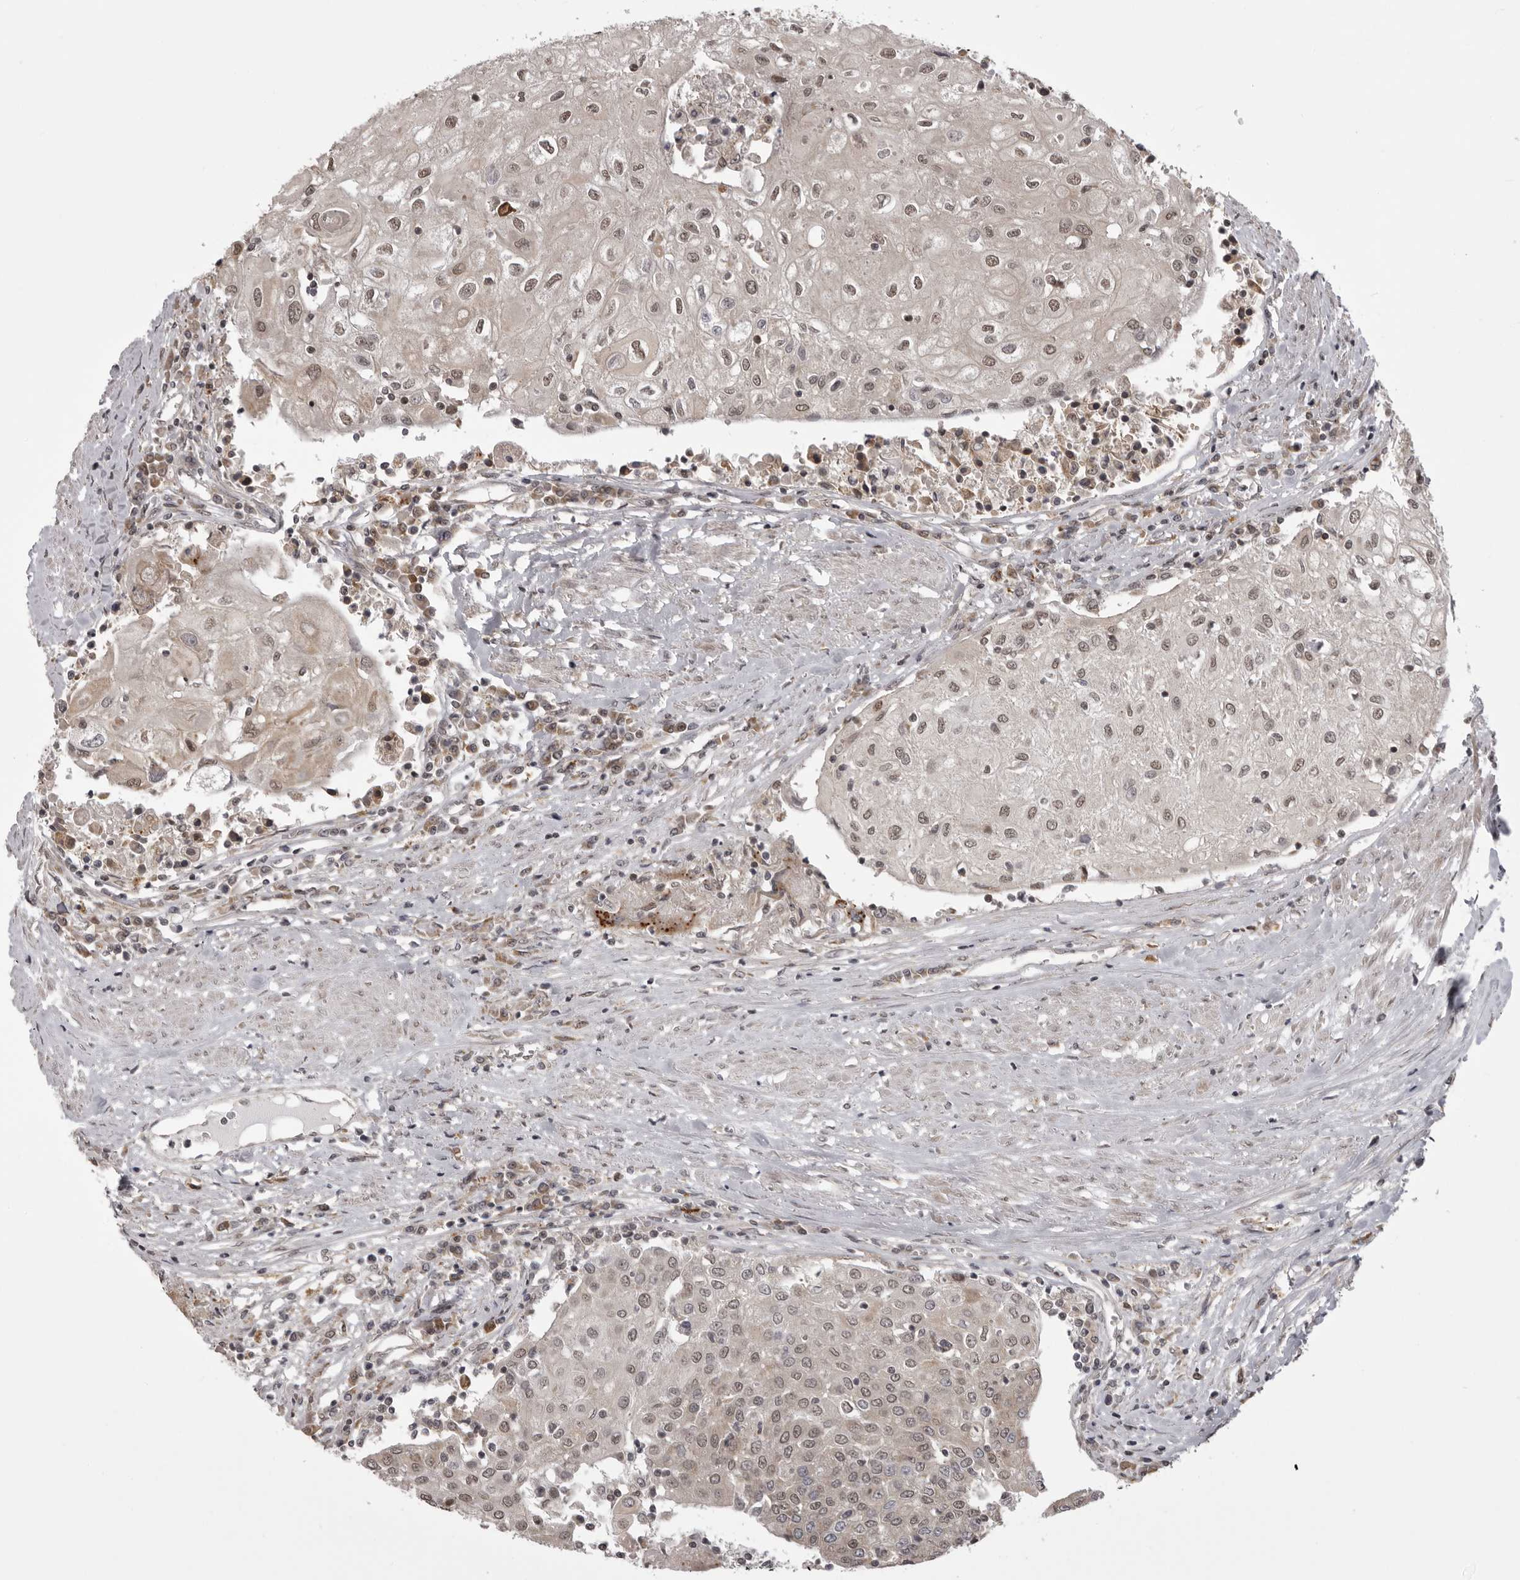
{"staining": {"intensity": "weak", "quantity": "25%-75%", "location": "cytoplasmic/membranous,nuclear"}, "tissue": "urothelial cancer", "cell_type": "Tumor cells", "image_type": "cancer", "snomed": [{"axis": "morphology", "description": "Urothelial carcinoma, High grade"}, {"axis": "topography", "description": "Urinary bladder"}], "caption": "The image demonstrates a brown stain indicating the presence of a protein in the cytoplasmic/membranous and nuclear of tumor cells in urothelial cancer. The staining was performed using DAB (3,3'-diaminobenzidine), with brown indicating positive protein expression. Nuclei are stained blue with hematoxylin.", "gene": "C1orf109", "patient": {"sex": "female", "age": 85}}